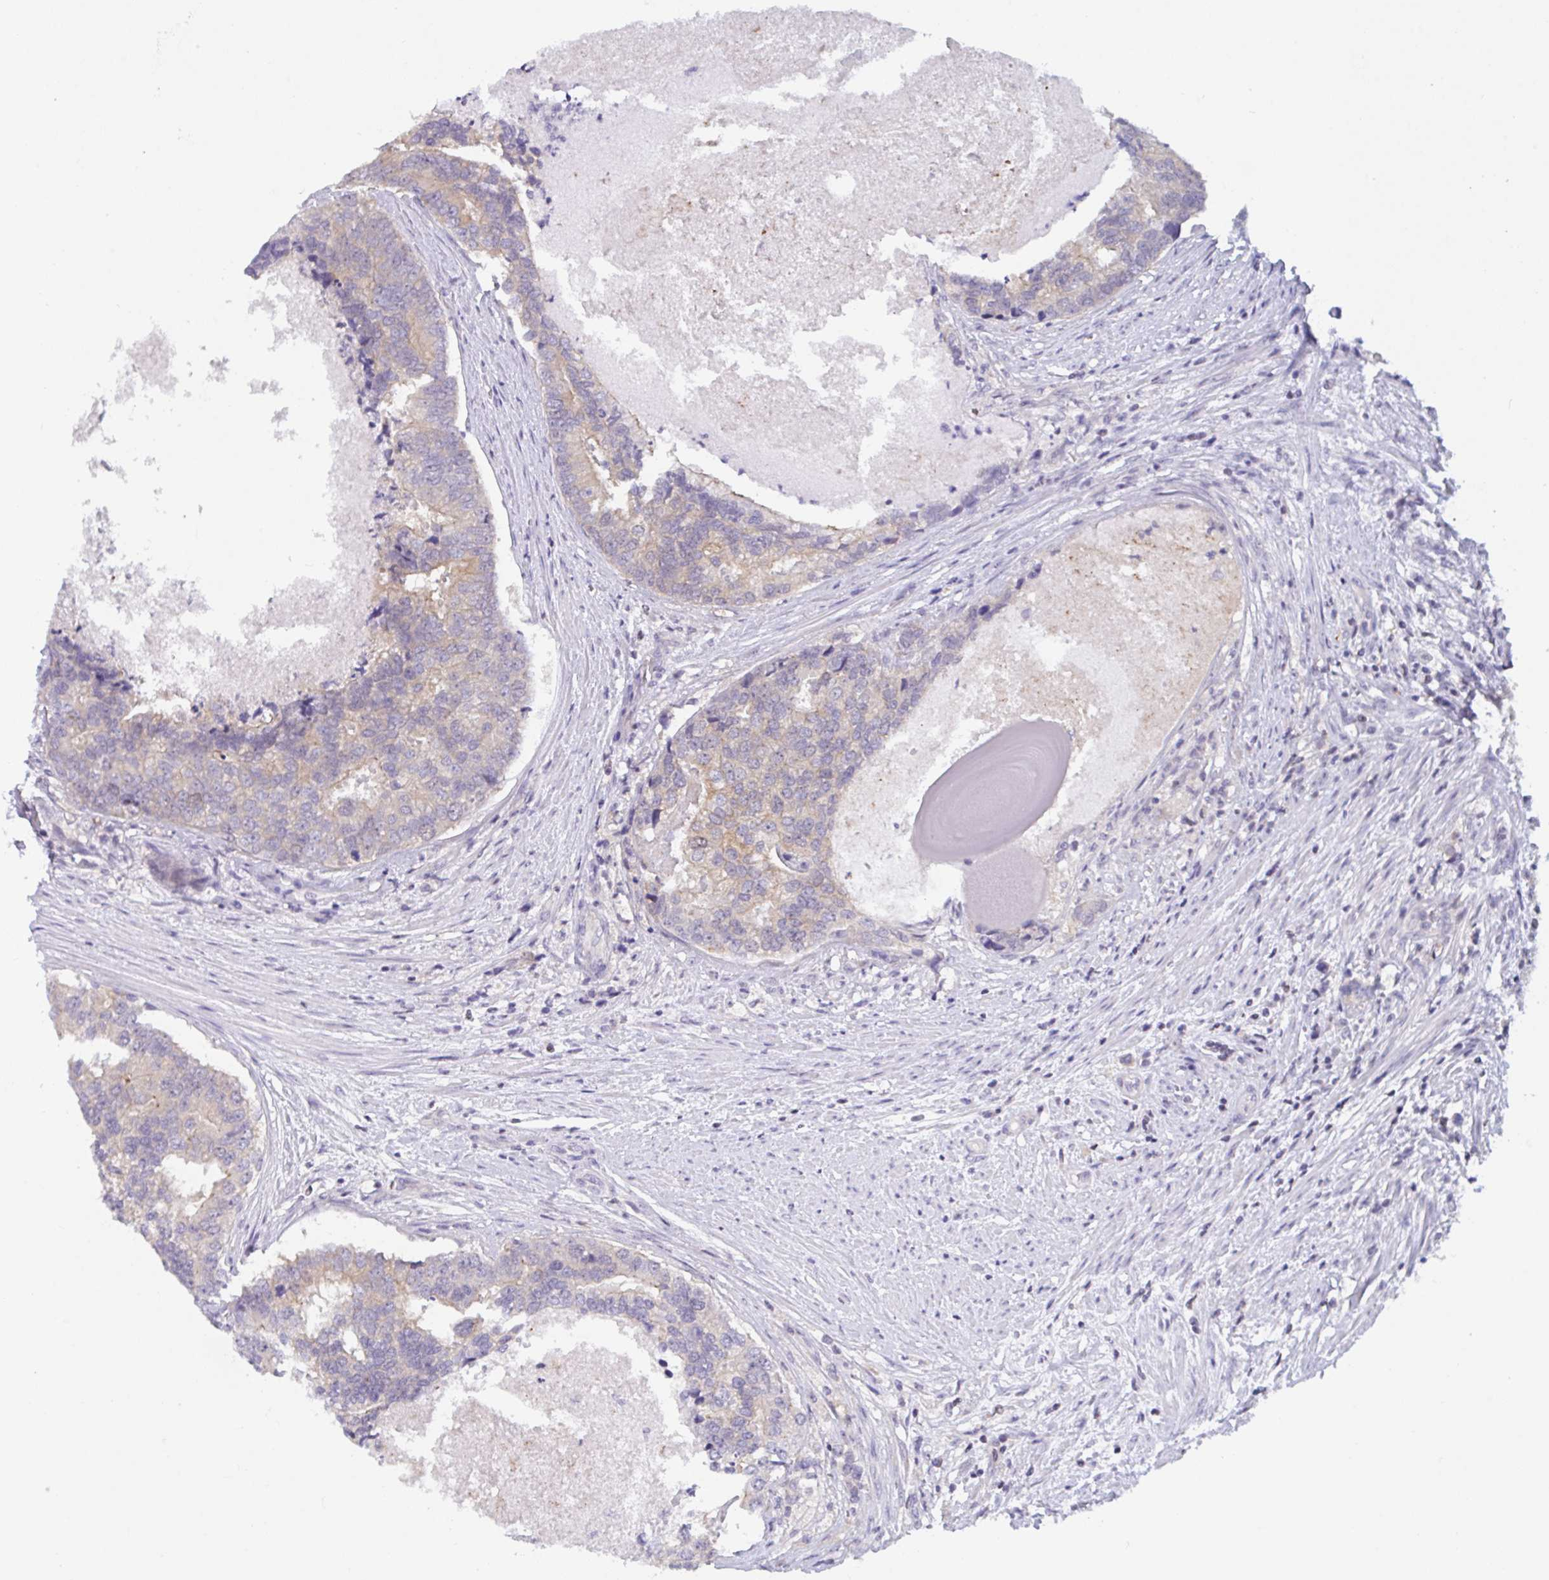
{"staining": {"intensity": "weak", "quantity": ">75%", "location": "cytoplasmic/membranous"}, "tissue": "prostate cancer", "cell_type": "Tumor cells", "image_type": "cancer", "snomed": [{"axis": "morphology", "description": "Adenocarcinoma, High grade"}, {"axis": "topography", "description": "Prostate"}], "caption": "Prostate cancer stained with a brown dye demonstrates weak cytoplasmic/membranous positive positivity in approximately >75% of tumor cells.", "gene": "SNX11", "patient": {"sex": "male", "age": 68}}